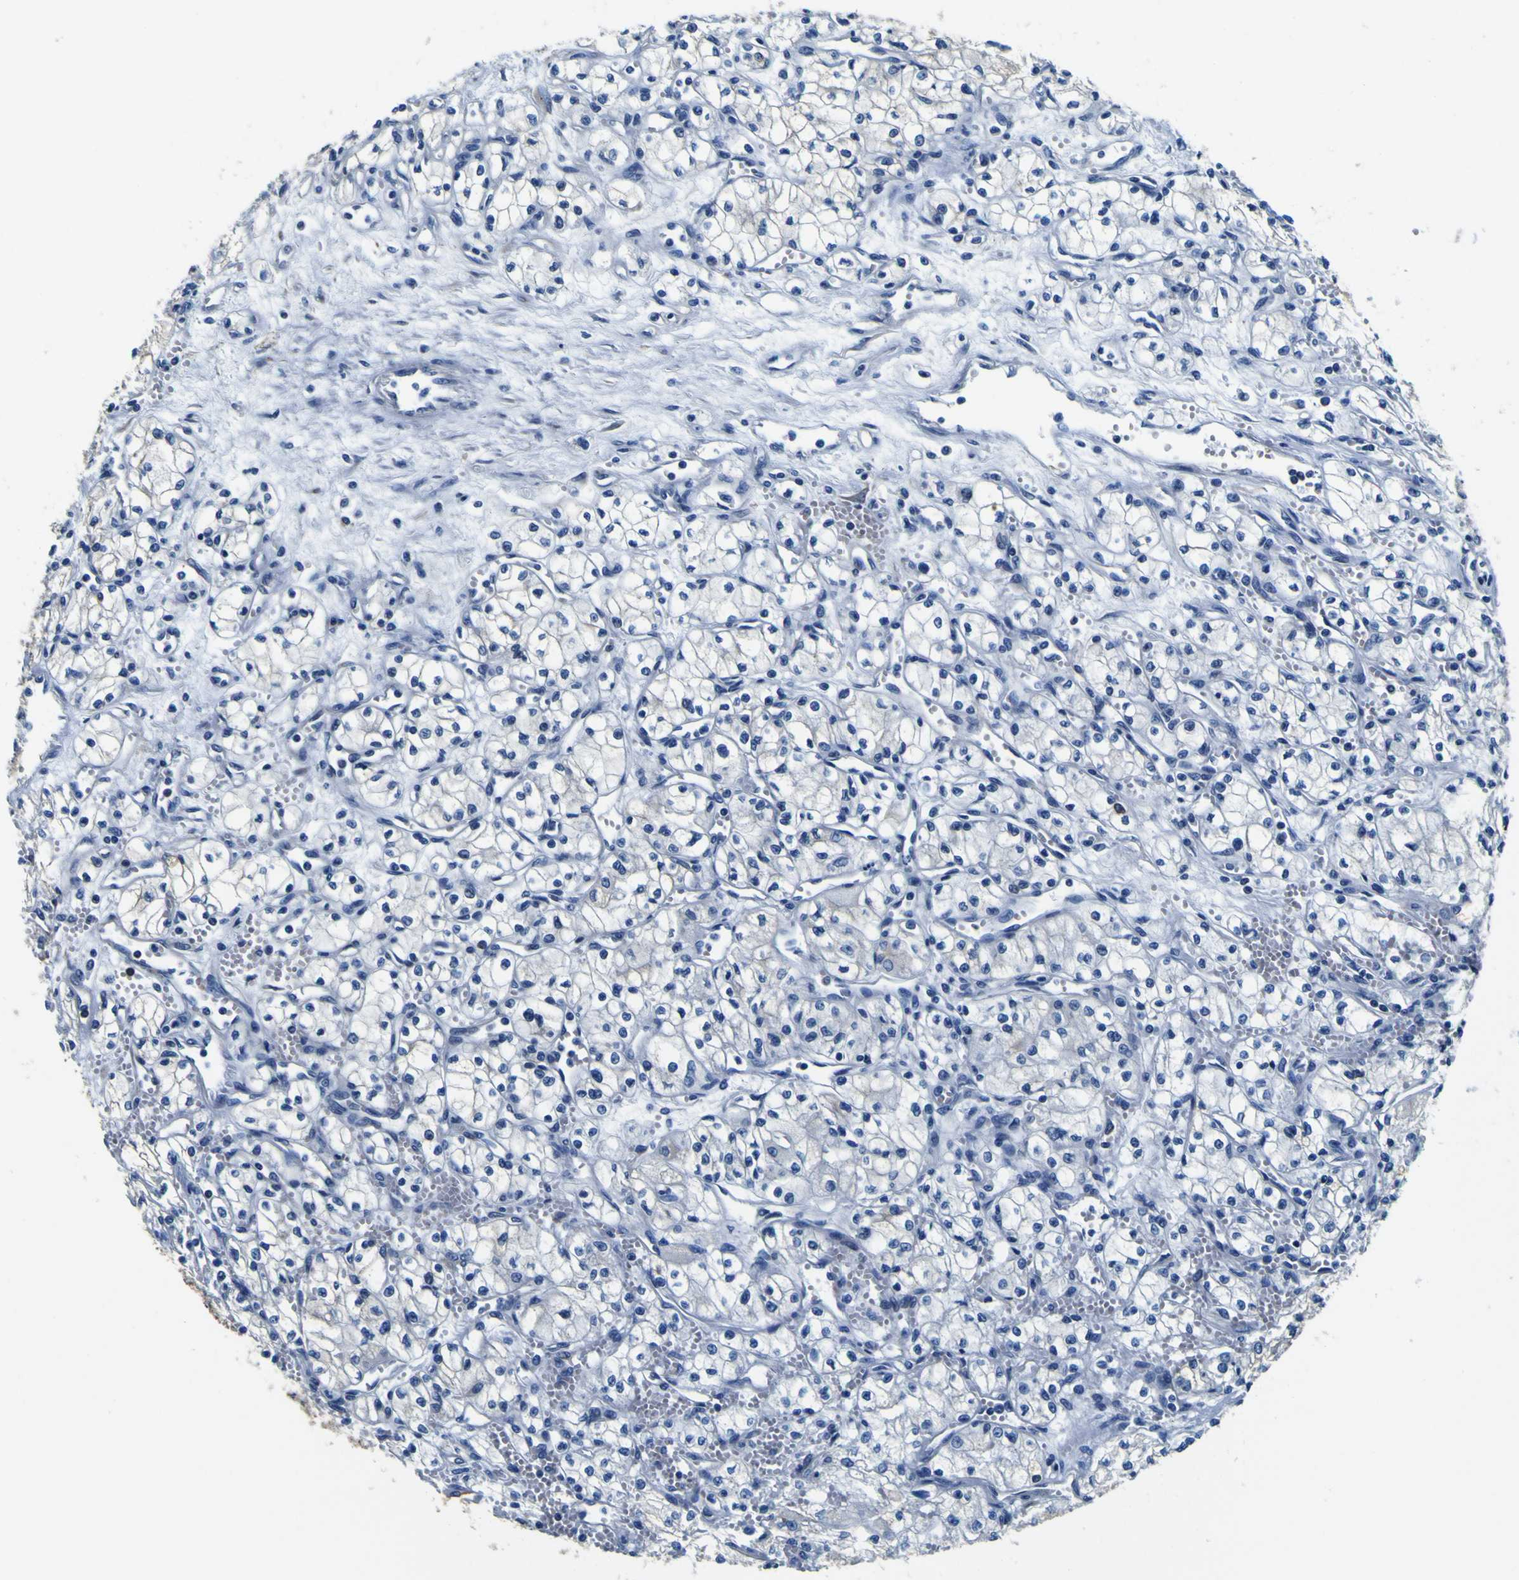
{"staining": {"intensity": "weak", "quantity": "<25%", "location": "cytoplasmic/membranous"}, "tissue": "renal cancer", "cell_type": "Tumor cells", "image_type": "cancer", "snomed": [{"axis": "morphology", "description": "Normal tissue, NOS"}, {"axis": "morphology", "description": "Adenocarcinoma, NOS"}, {"axis": "topography", "description": "Kidney"}], "caption": "The photomicrograph displays no staining of tumor cells in renal adenocarcinoma.", "gene": "TUBA1B", "patient": {"sex": "male", "age": 59}}